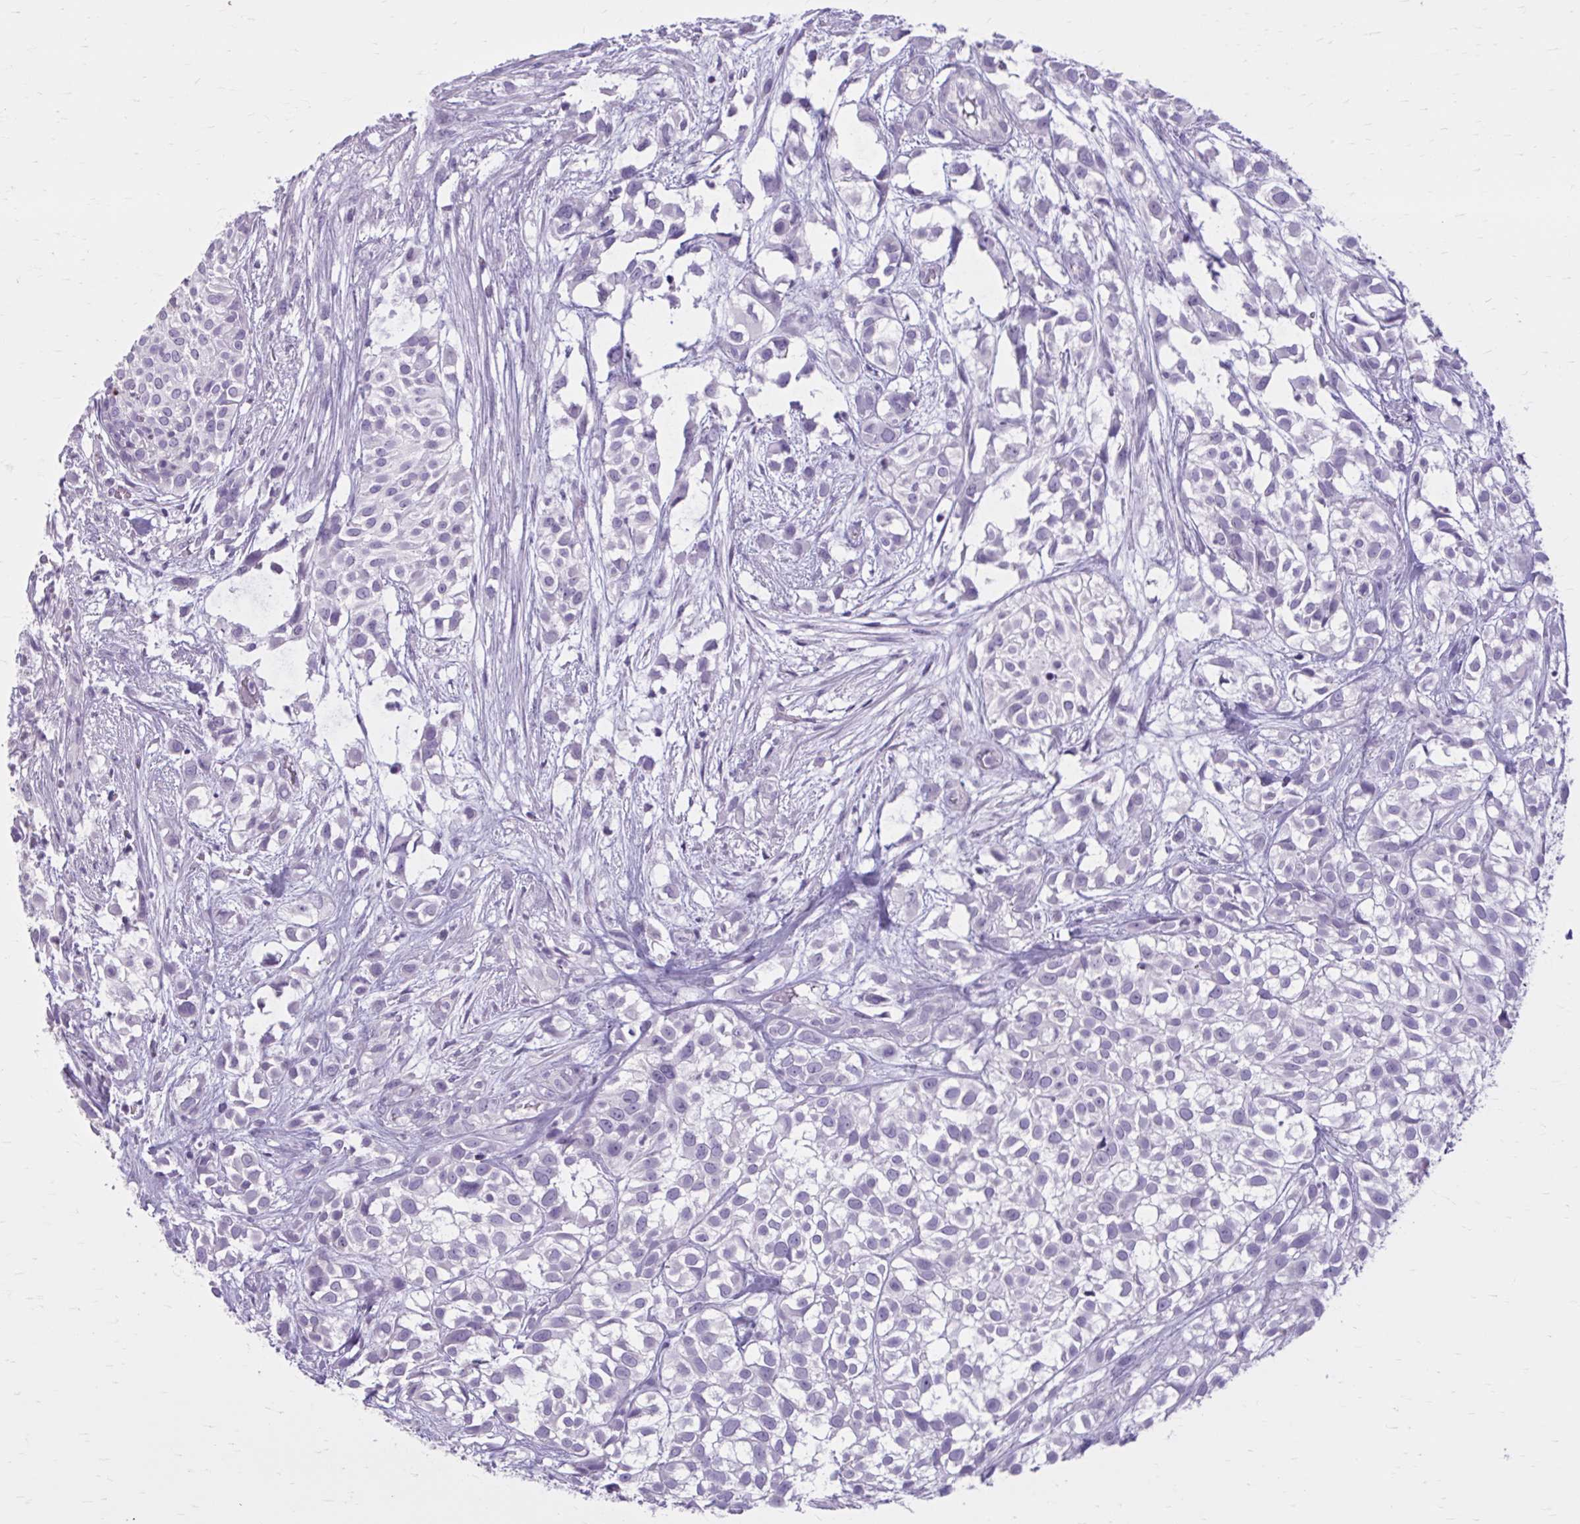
{"staining": {"intensity": "negative", "quantity": "none", "location": "none"}, "tissue": "urothelial cancer", "cell_type": "Tumor cells", "image_type": "cancer", "snomed": [{"axis": "morphology", "description": "Urothelial carcinoma, High grade"}, {"axis": "topography", "description": "Urinary bladder"}], "caption": "IHC histopathology image of human urothelial cancer stained for a protein (brown), which demonstrates no staining in tumor cells.", "gene": "OR4B1", "patient": {"sex": "male", "age": 56}}